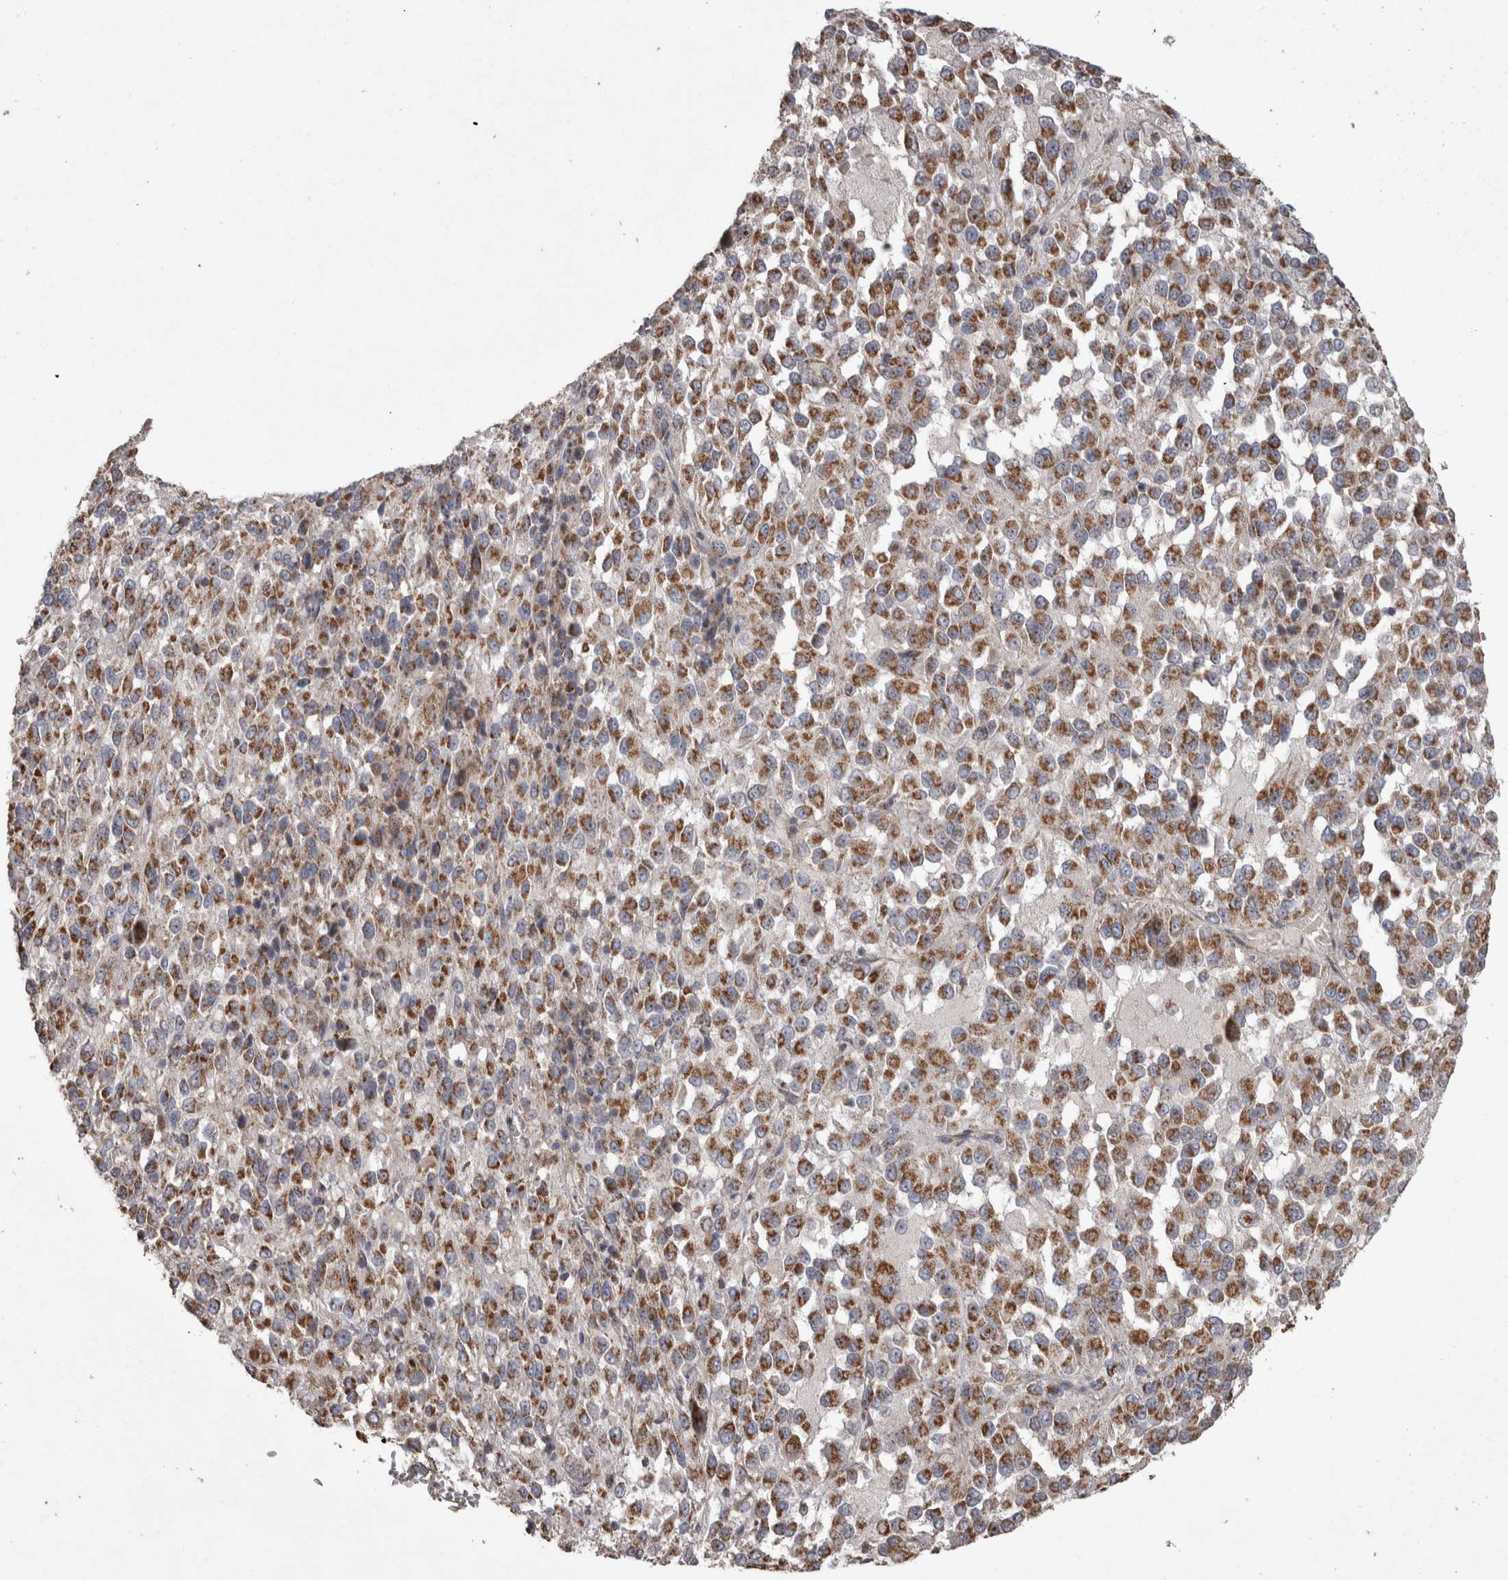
{"staining": {"intensity": "moderate", "quantity": ">75%", "location": "cytoplasmic/membranous"}, "tissue": "melanoma", "cell_type": "Tumor cells", "image_type": "cancer", "snomed": [{"axis": "morphology", "description": "Malignant melanoma, Metastatic site"}, {"axis": "topography", "description": "Lung"}], "caption": "Malignant melanoma (metastatic site) stained with a brown dye exhibits moderate cytoplasmic/membranous positive expression in about >75% of tumor cells.", "gene": "SCO1", "patient": {"sex": "male", "age": 64}}